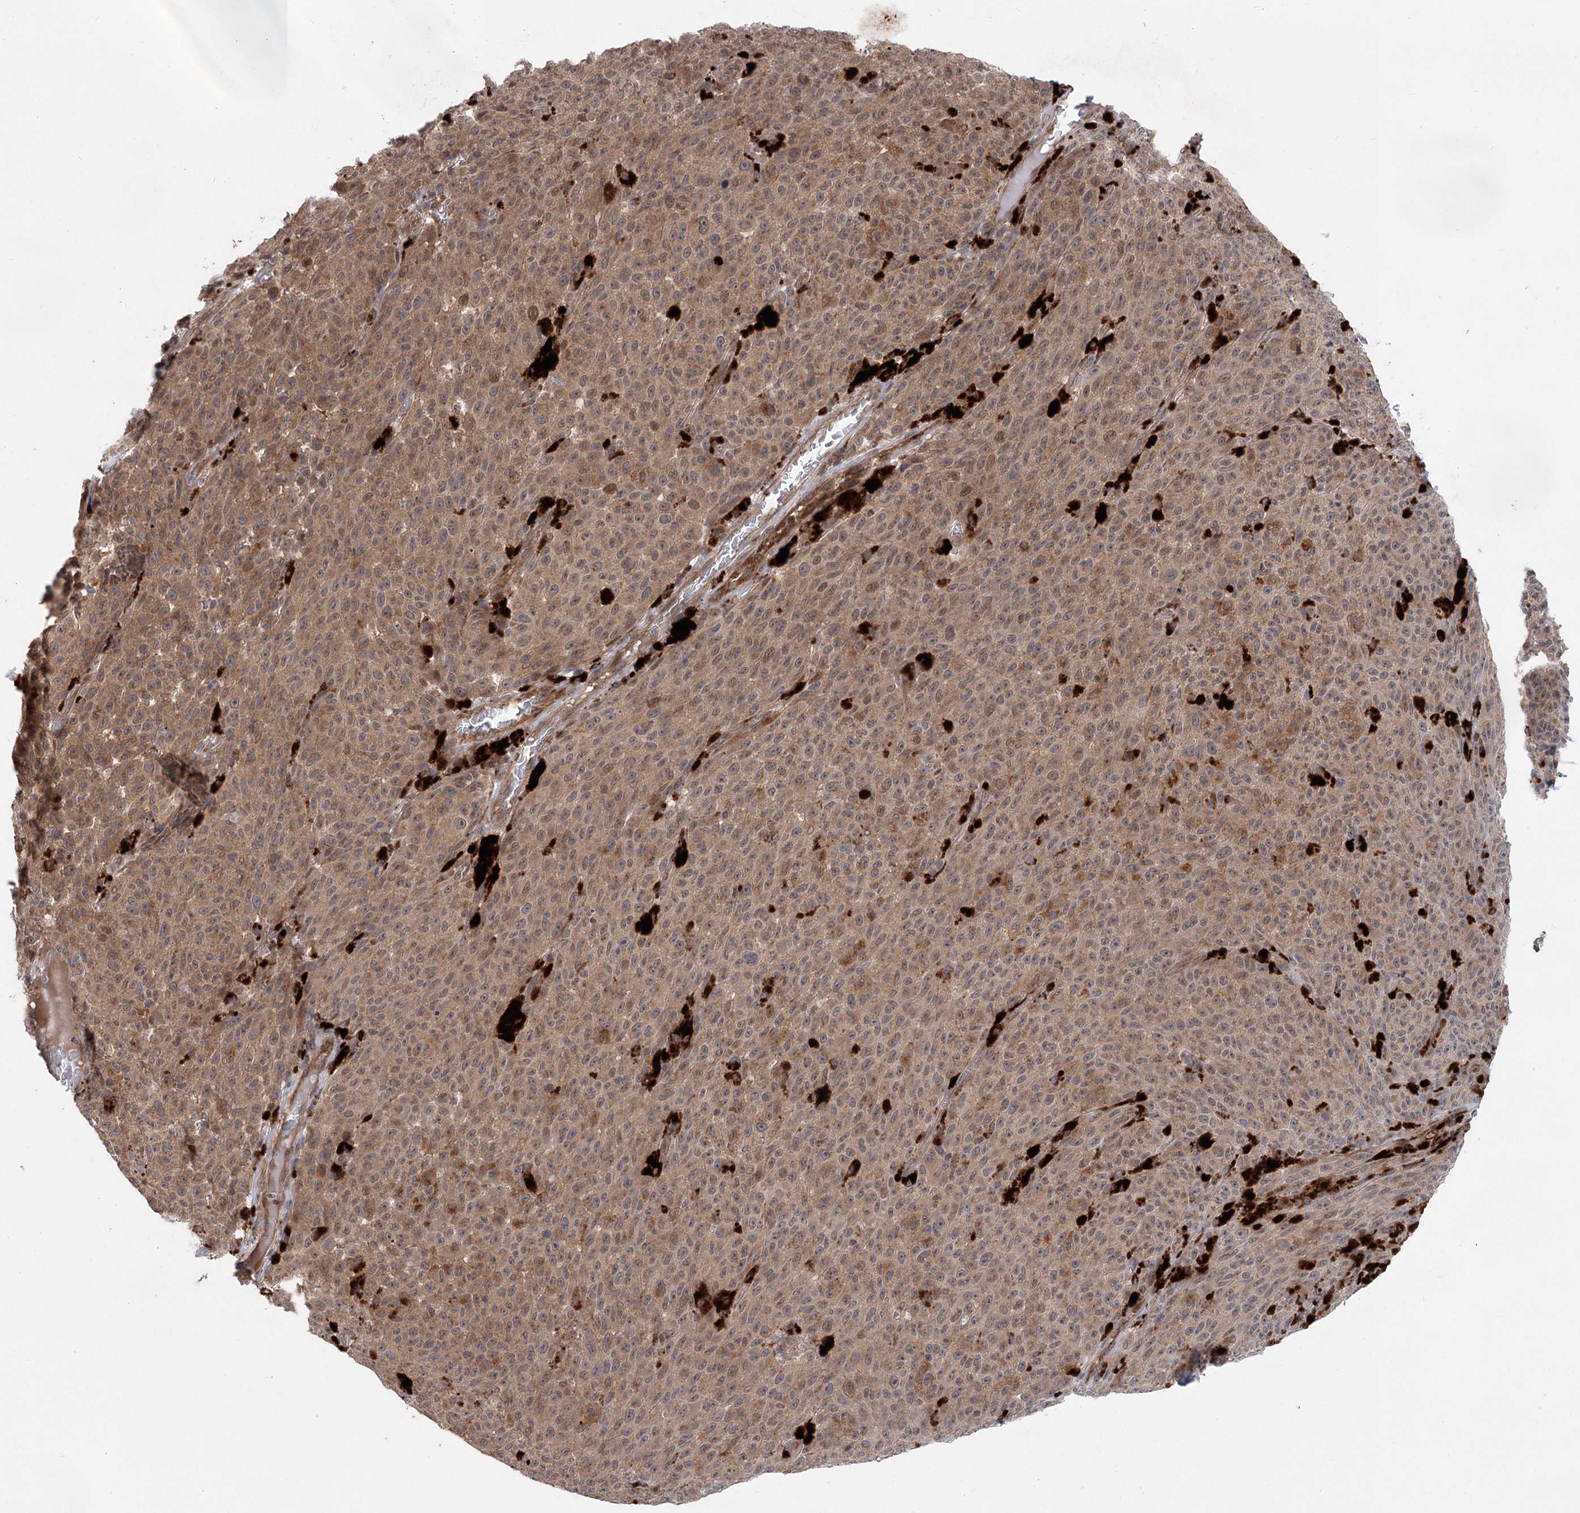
{"staining": {"intensity": "weak", "quantity": ">75%", "location": "cytoplasmic/membranous"}, "tissue": "melanoma", "cell_type": "Tumor cells", "image_type": "cancer", "snomed": [{"axis": "morphology", "description": "Malignant melanoma, NOS"}, {"axis": "topography", "description": "Skin"}], "caption": "This histopathology image reveals immunohistochemistry (IHC) staining of melanoma, with low weak cytoplasmic/membranous expression in approximately >75% of tumor cells.", "gene": "METTL24", "patient": {"sex": "female", "age": 82}}